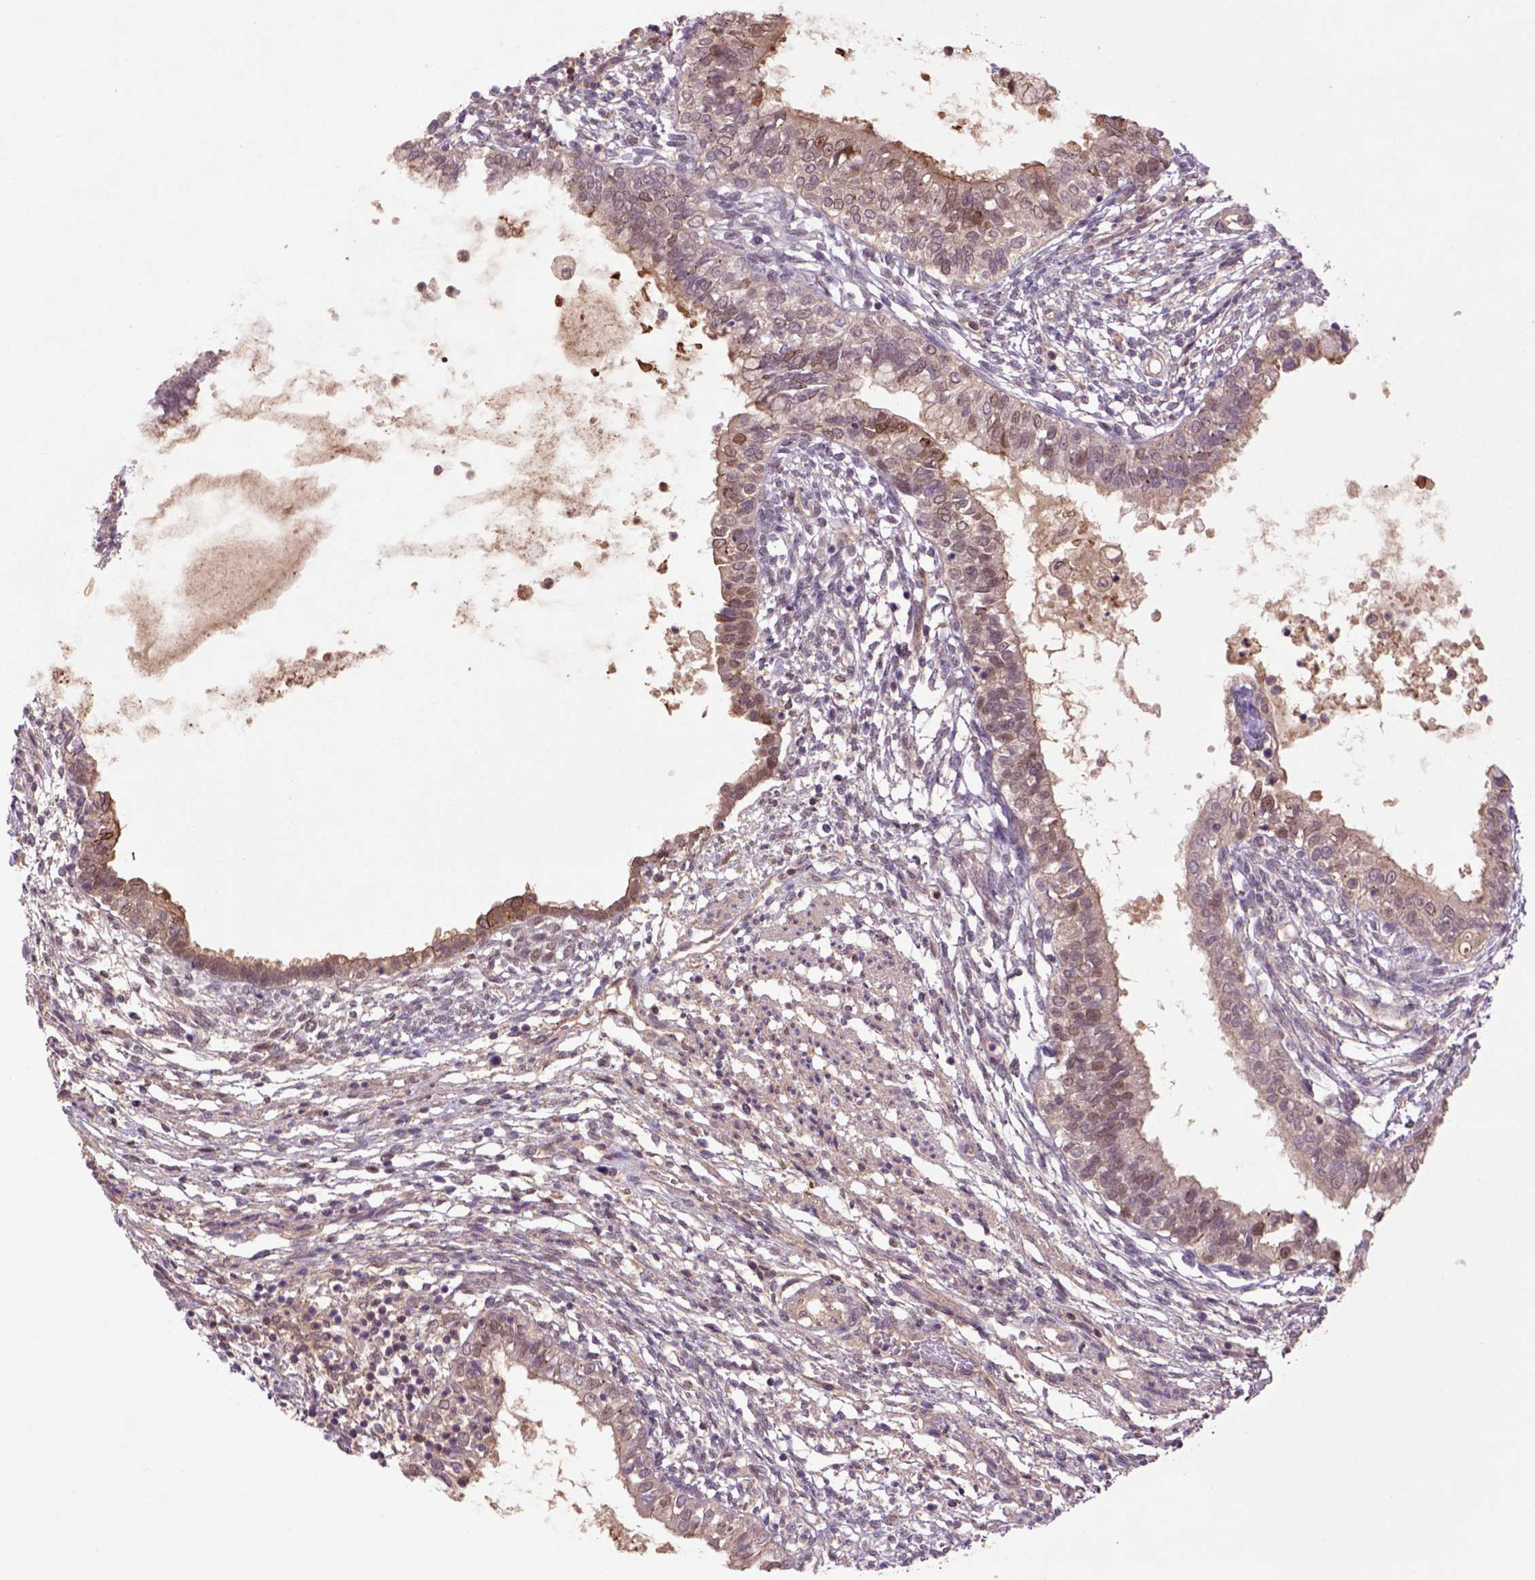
{"staining": {"intensity": "moderate", "quantity": ">75%", "location": "cytoplasmic/membranous,nuclear"}, "tissue": "testis cancer", "cell_type": "Tumor cells", "image_type": "cancer", "snomed": [{"axis": "morphology", "description": "Carcinoma, Embryonal, NOS"}, {"axis": "topography", "description": "Testis"}], "caption": "Immunohistochemical staining of testis cancer displays moderate cytoplasmic/membranous and nuclear protein staining in approximately >75% of tumor cells. (brown staining indicates protein expression, while blue staining denotes nuclei).", "gene": "HSPBP1", "patient": {"sex": "male", "age": 37}}